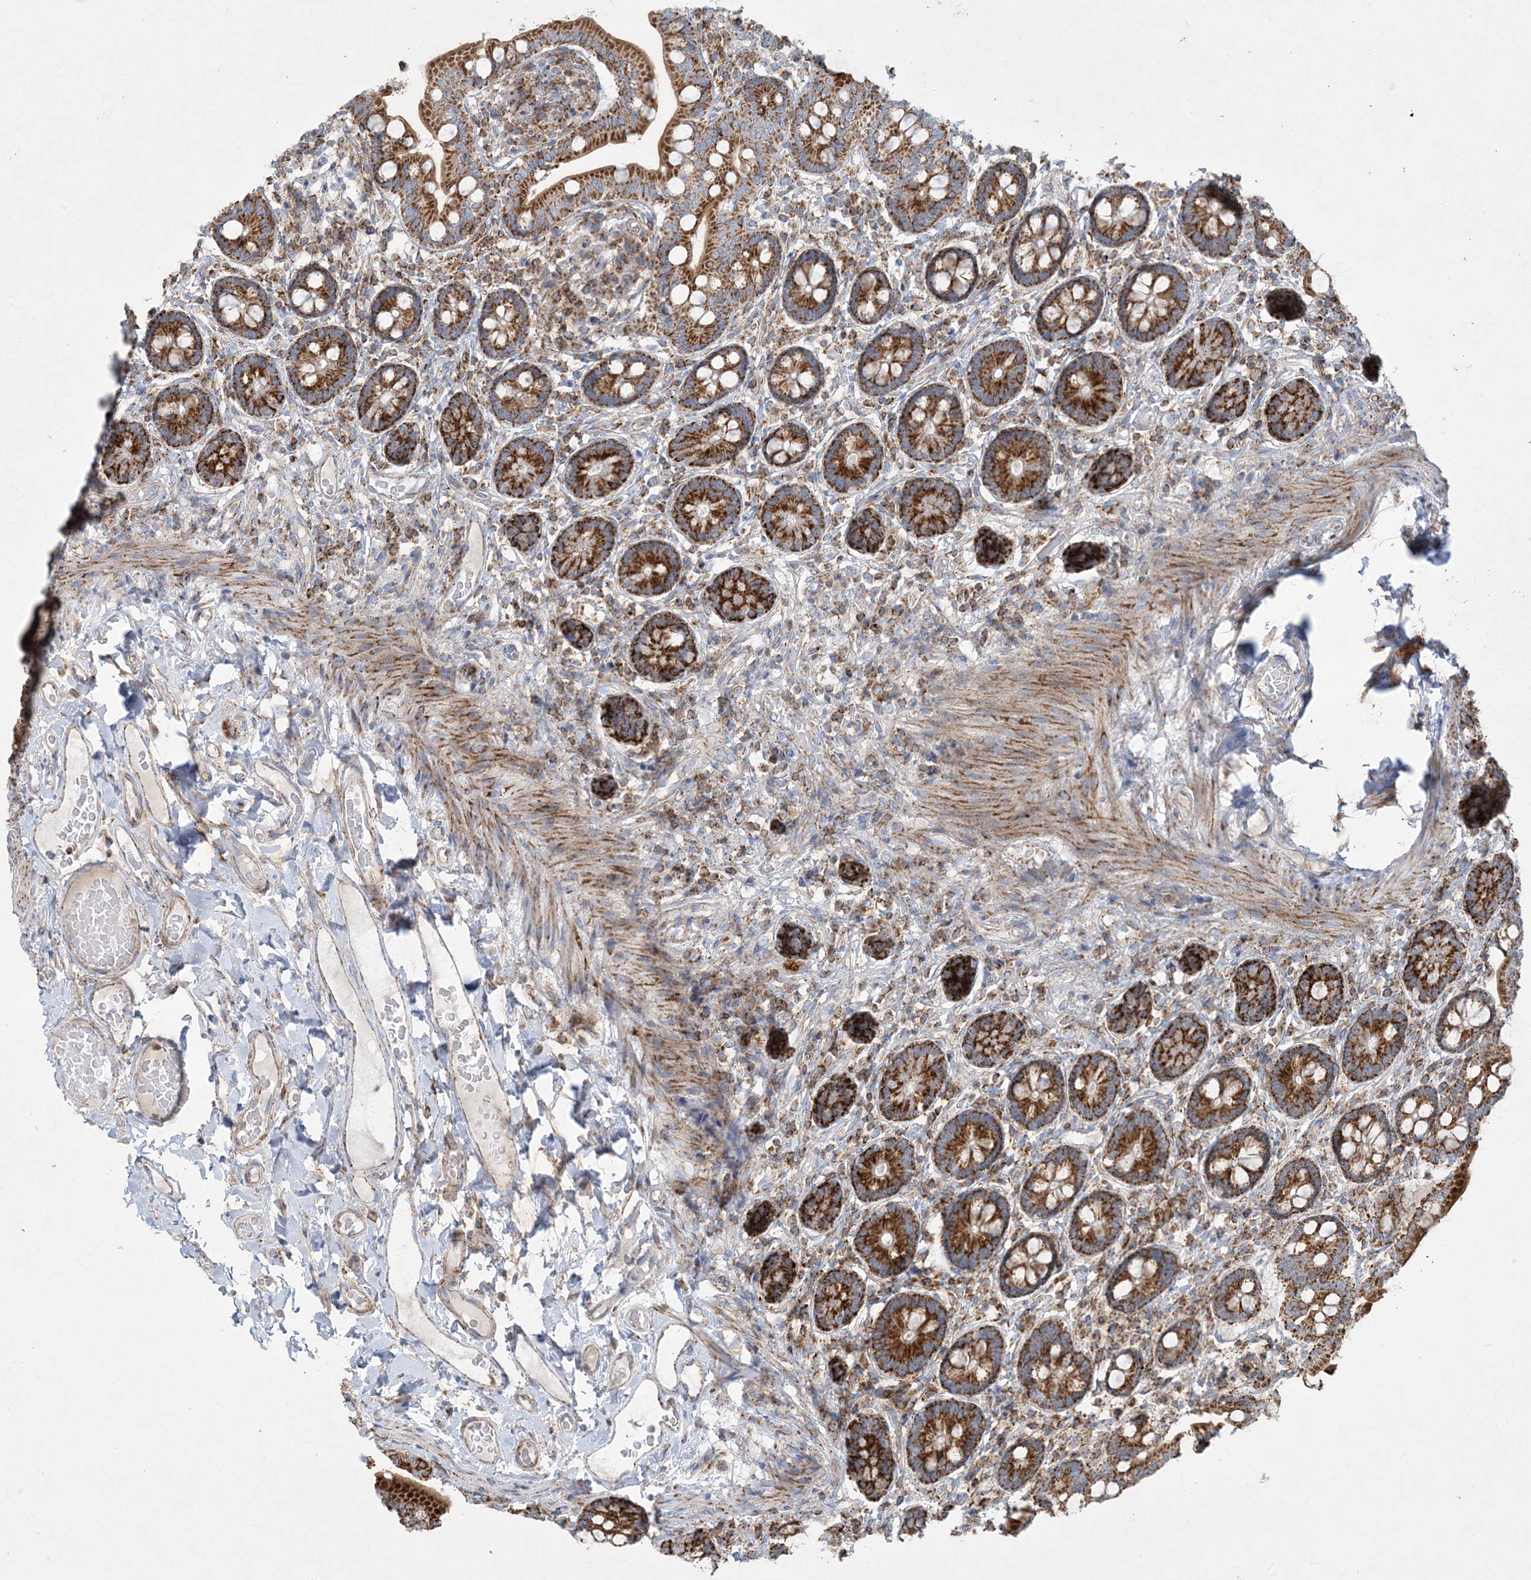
{"staining": {"intensity": "strong", "quantity": ">75%", "location": "cytoplasmic/membranous"}, "tissue": "small intestine", "cell_type": "Glandular cells", "image_type": "normal", "snomed": [{"axis": "morphology", "description": "Normal tissue, NOS"}, {"axis": "topography", "description": "Small intestine"}], "caption": "Small intestine stained with IHC demonstrates strong cytoplasmic/membranous staining in about >75% of glandular cells.", "gene": "BEND4", "patient": {"sex": "female", "age": 64}}